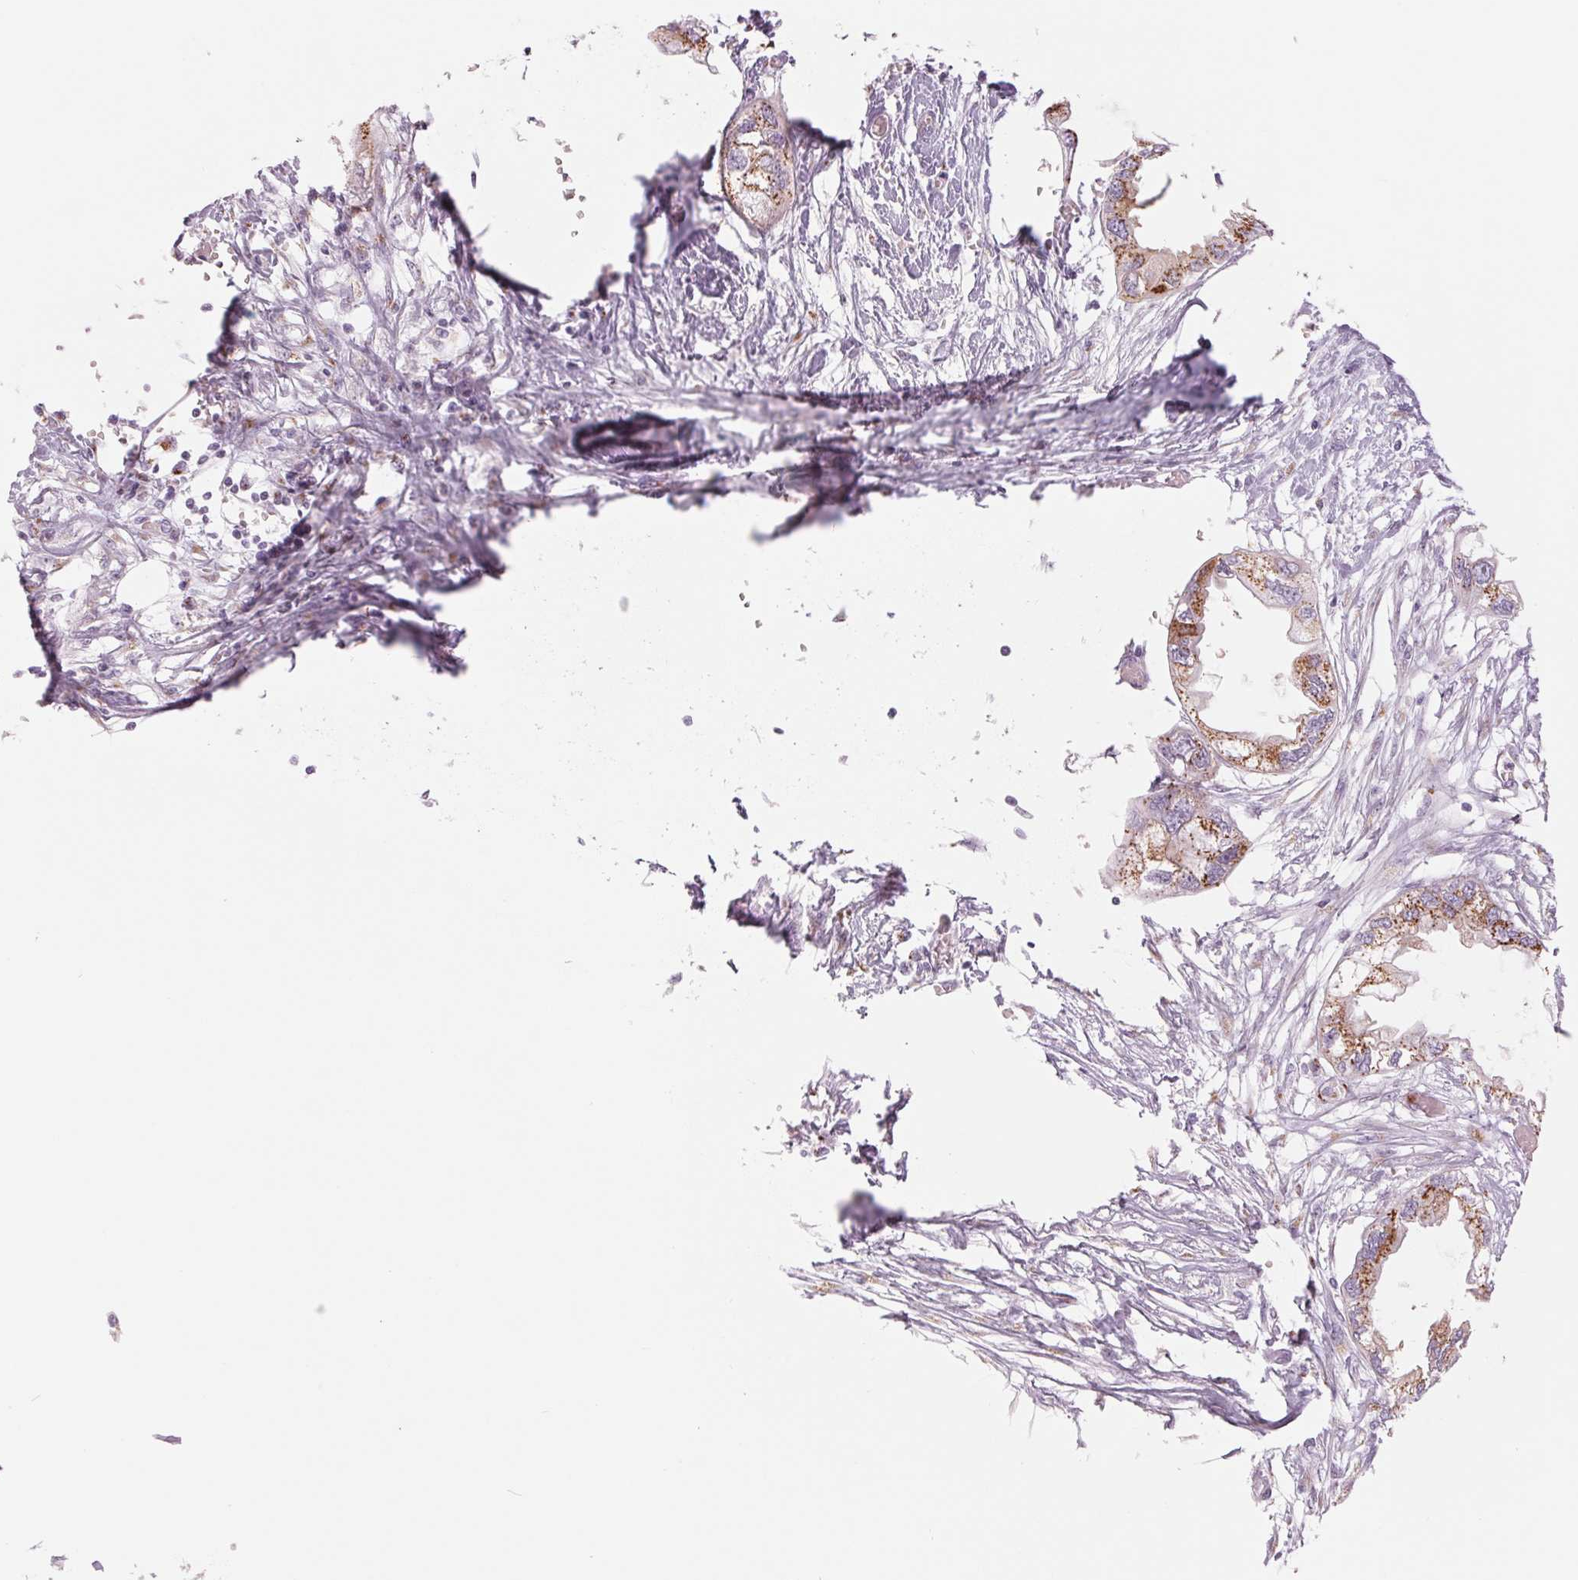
{"staining": {"intensity": "moderate", "quantity": ">75%", "location": "cytoplasmic/membranous"}, "tissue": "endometrial cancer", "cell_type": "Tumor cells", "image_type": "cancer", "snomed": [{"axis": "morphology", "description": "Adenocarcinoma, NOS"}, {"axis": "morphology", "description": "Adenocarcinoma, metastatic, NOS"}, {"axis": "topography", "description": "Adipose tissue"}, {"axis": "topography", "description": "Endometrium"}], "caption": "Approximately >75% of tumor cells in human endometrial adenocarcinoma display moderate cytoplasmic/membranous protein expression as visualized by brown immunohistochemical staining.", "gene": "GALNT7", "patient": {"sex": "female", "age": 67}}